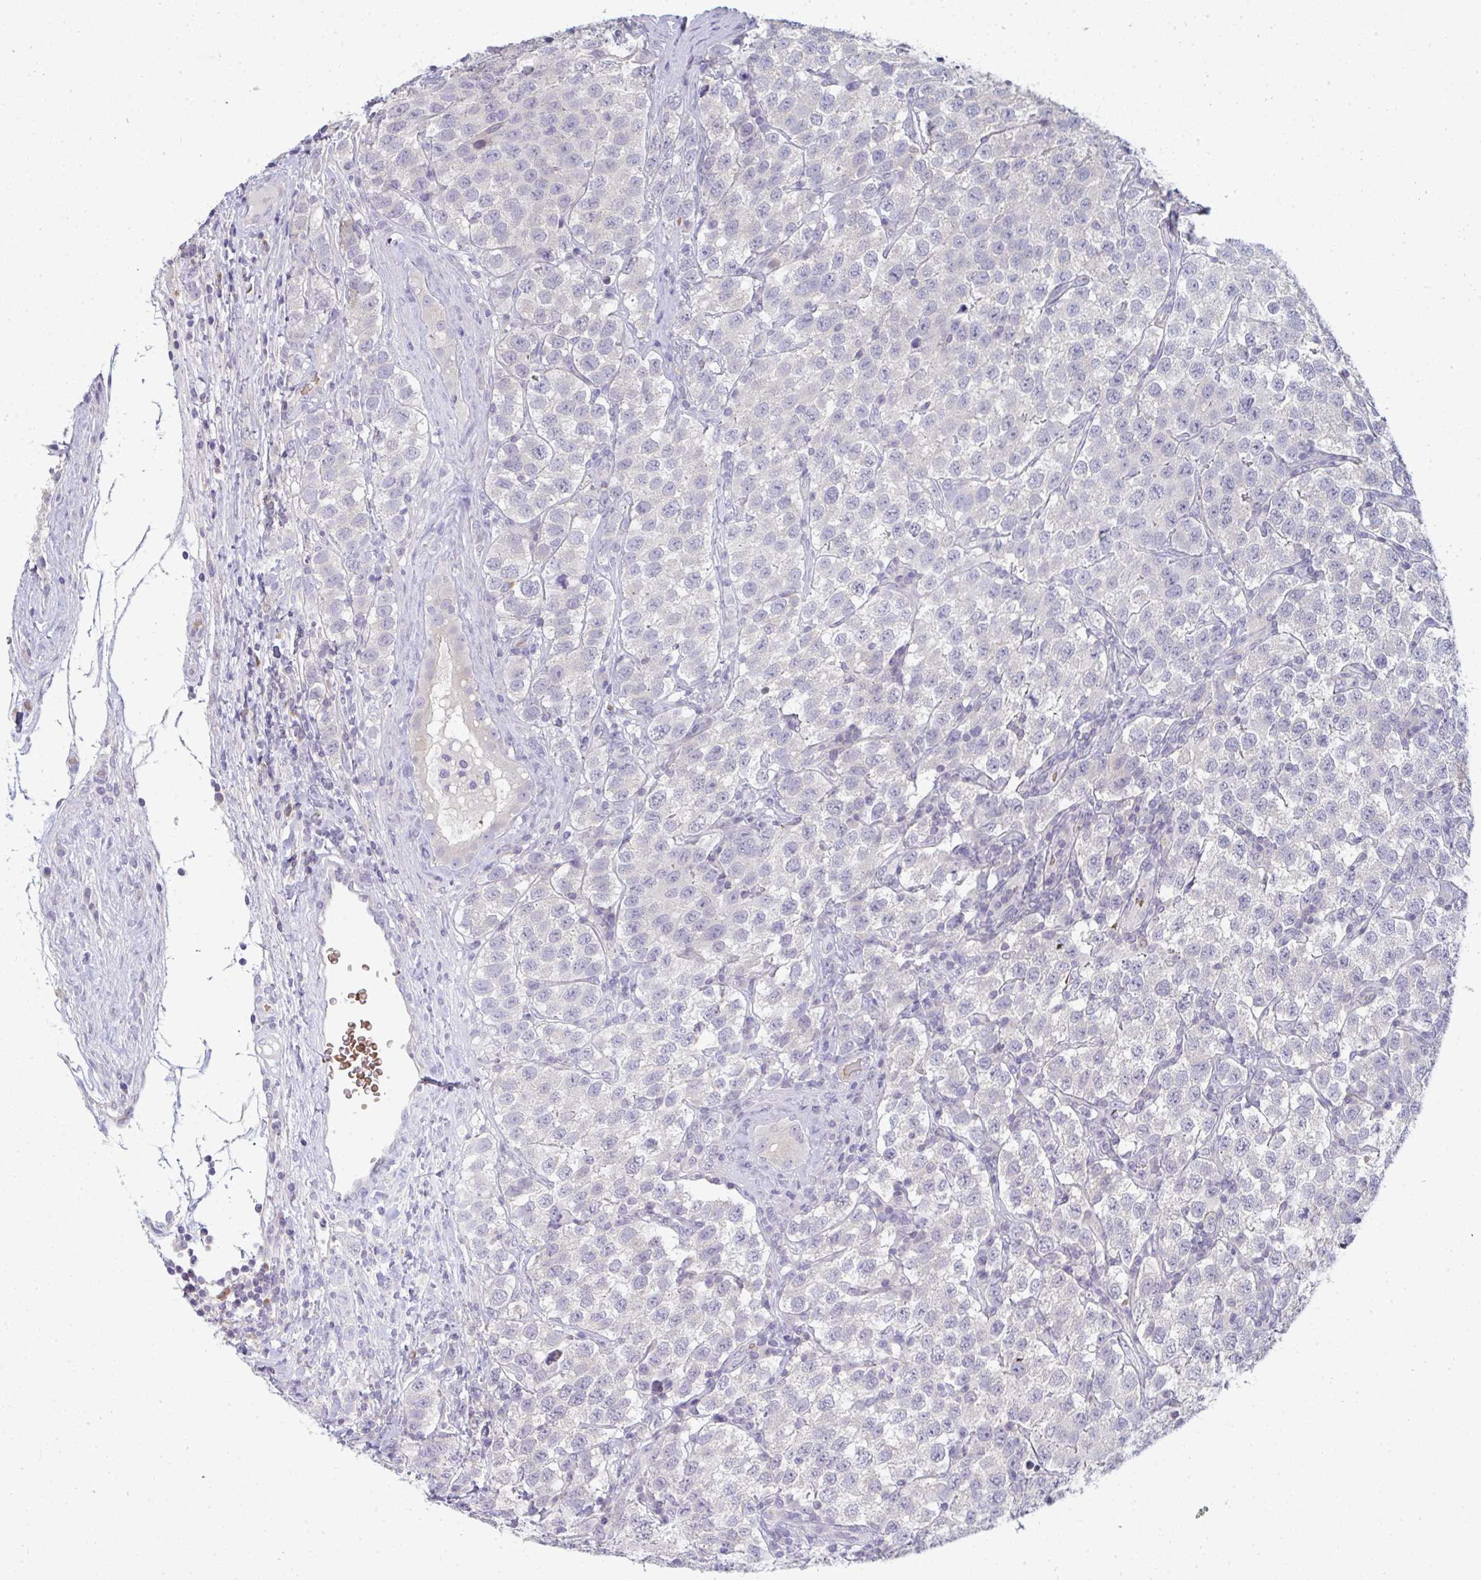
{"staining": {"intensity": "negative", "quantity": "none", "location": "none"}, "tissue": "testis cancer", "cell_type": "Tumor cells", "image_type": "cancer", "snomed": [{"axis": "morphology", "description": "Seminoma, NOS"}, {"axis": "topography", "description": "Testis"}], "caption": "The micrograph demonstrates no staining of tumor cells in testis seminoma.", "gene": "SHB", "patient": {"sex": "male", "age": 34}}